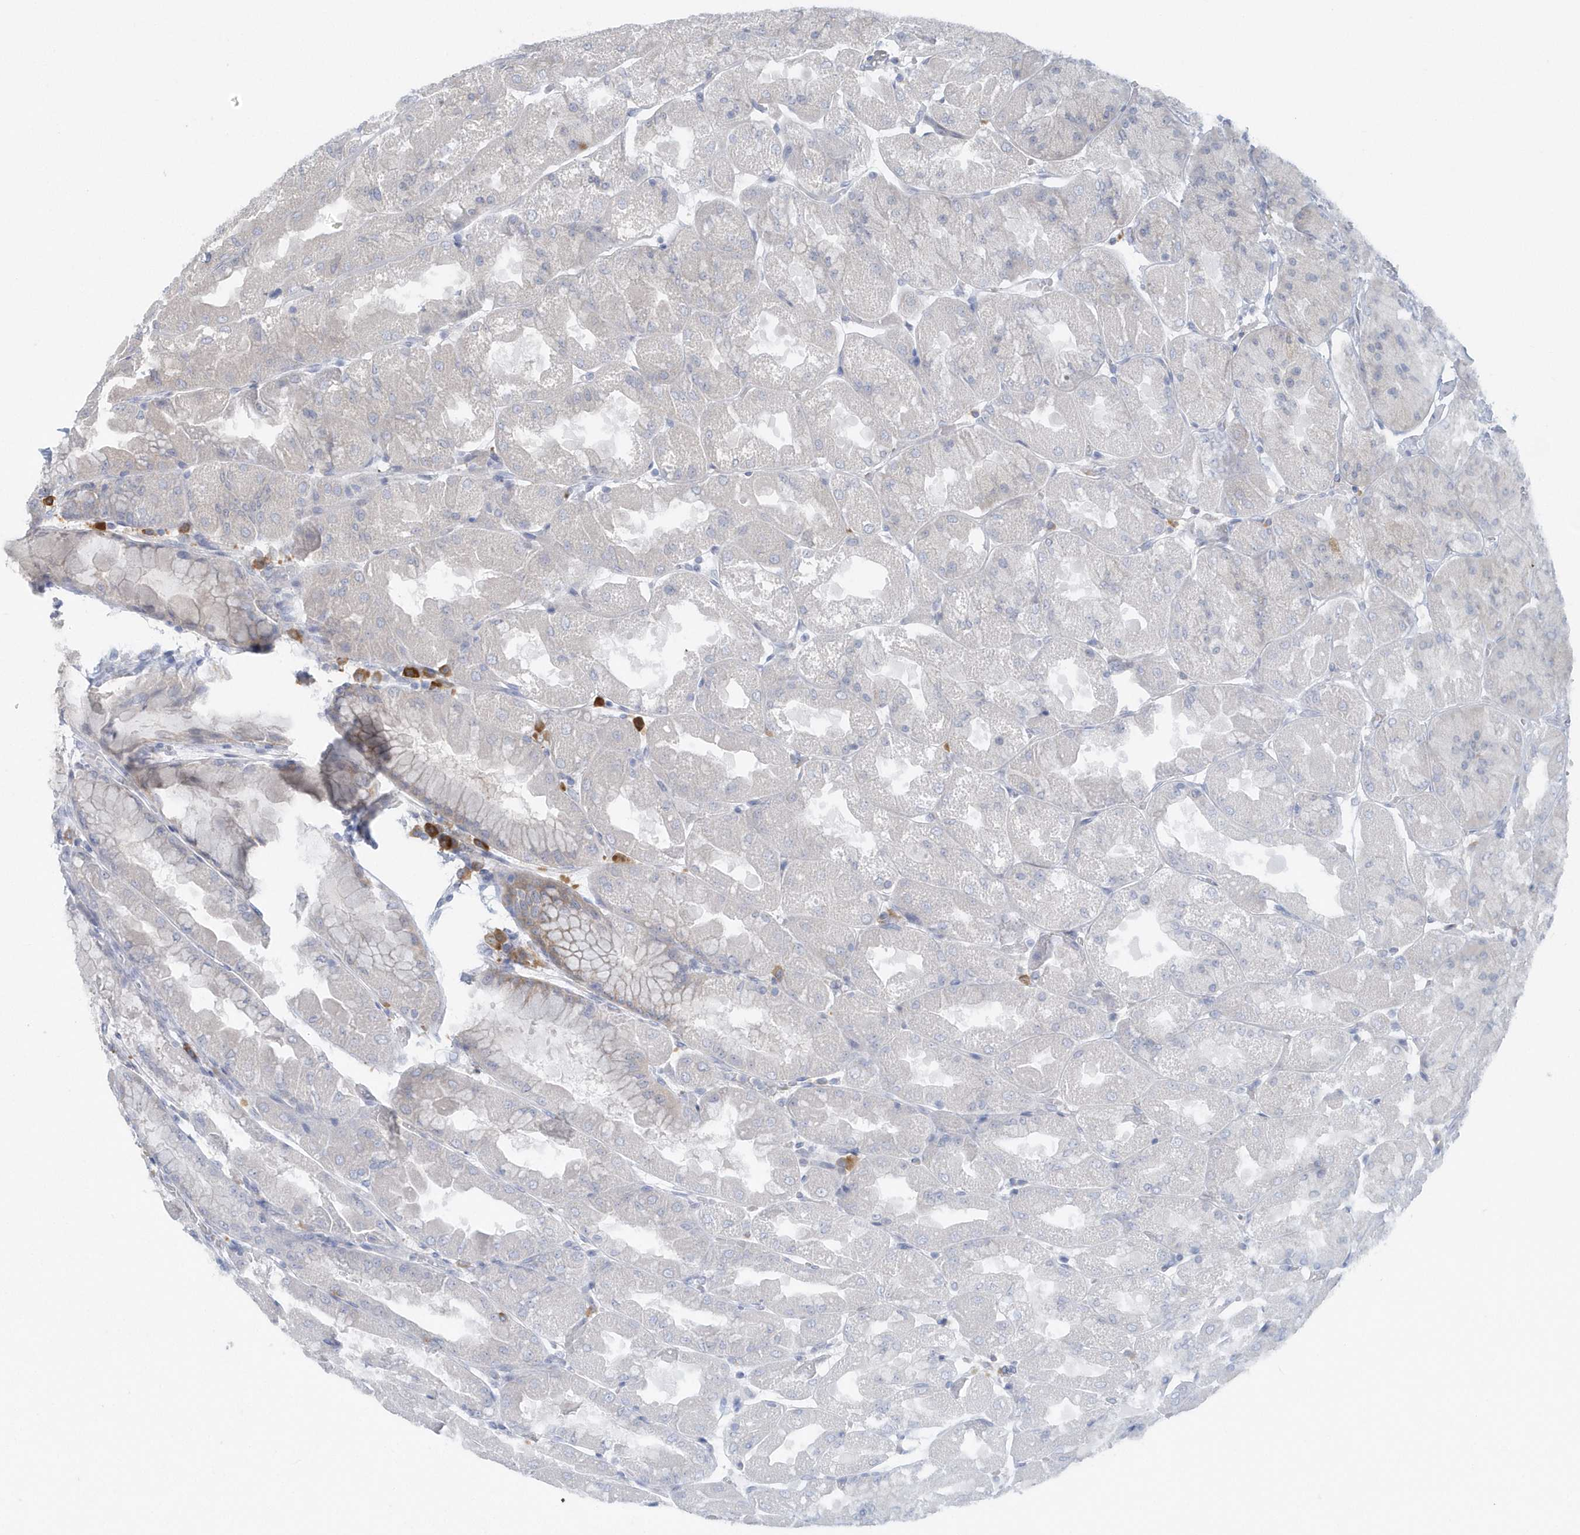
{"staining": {"intensity": "weak", "quantity": "<25%", "location": "cytoplasmic/membranous"}, "tissue": "stomach", "cell_type": "Glandular cells", "image_type": "normal", "snomed": [{"axis": "morphology", "description": "Normal tissue, NOS"}, {"axis": "topography", "description": "Stomach"}], "caption": "DAB (3,3'-diaminobenzidine) immunohistochemical staining of benign stomach demonstrates no significant staining in glandular cells. (Brightfield microscopy of DAB immunohistochemistry (IHC) at high magnification).", "gene": "HERPUD1", "patient": {"sex": "female", "age": 61}}